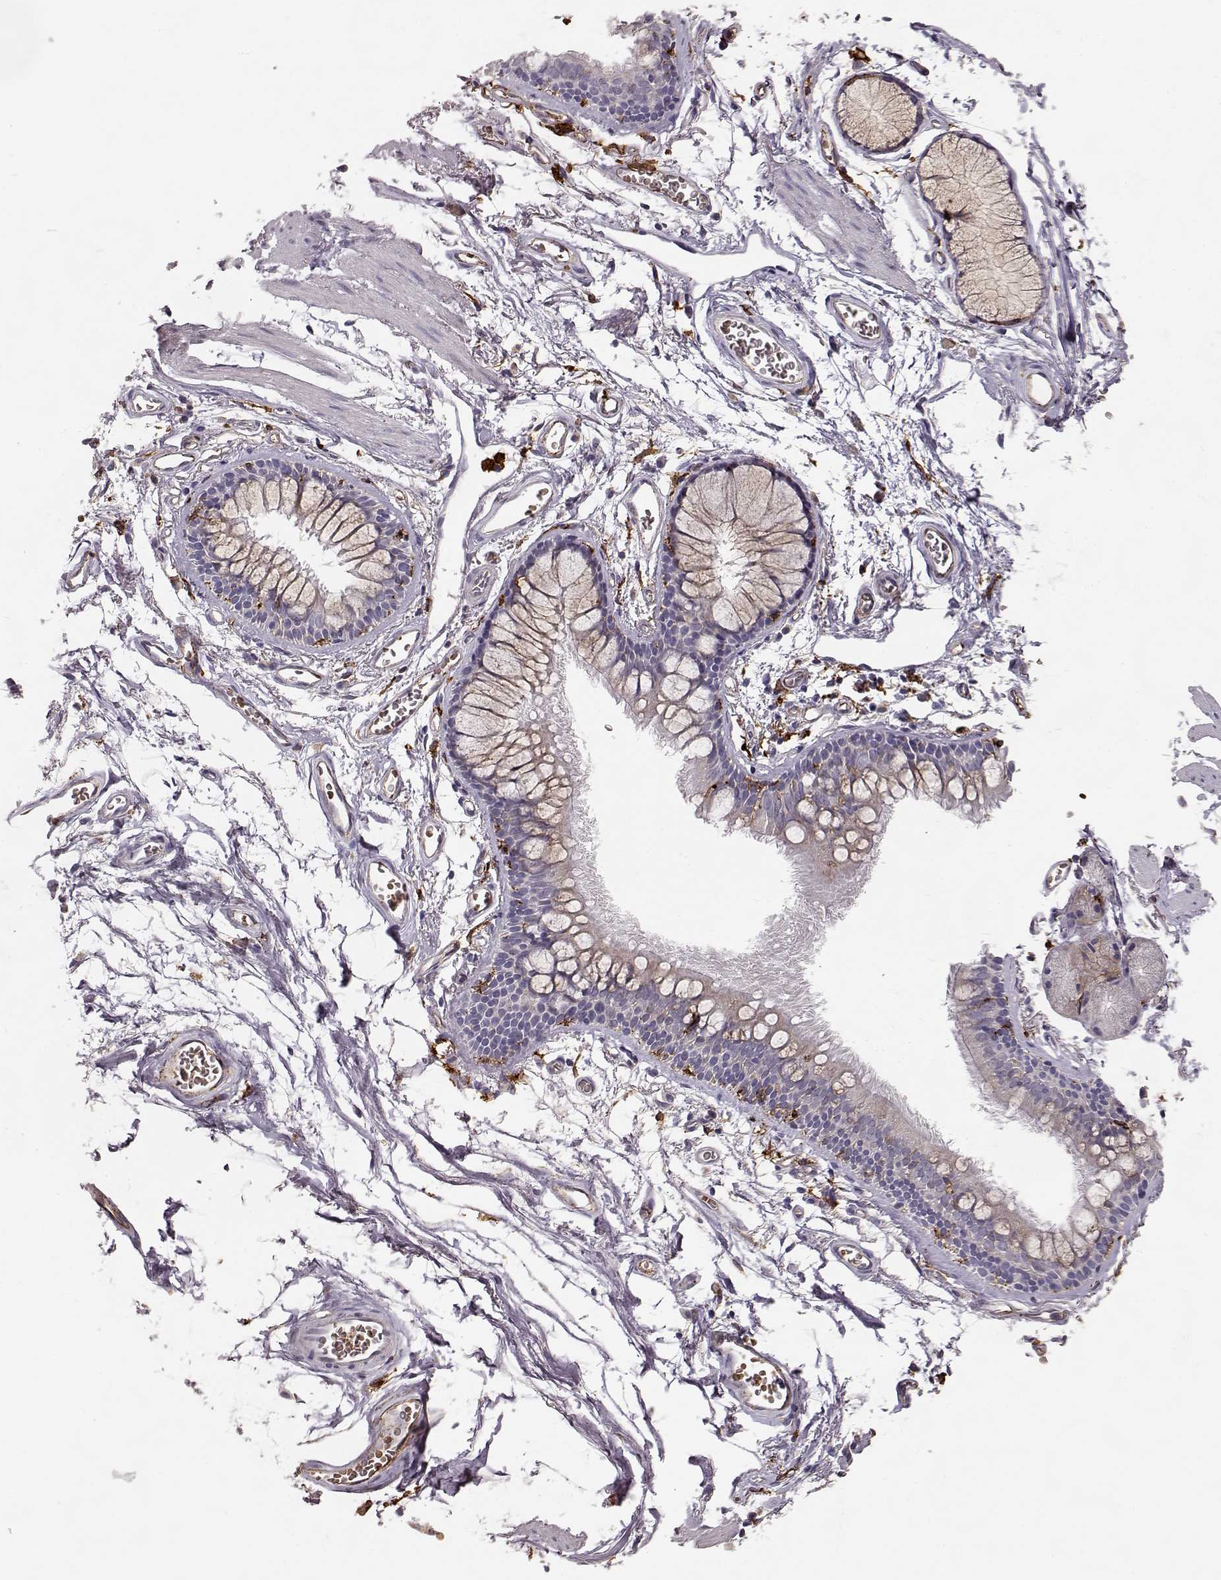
{"staining": {"intensity": "negative", "quantity": "none", "location": "none"}, "tissue": "adipose tissue", "cell_type": "Adipocytes", "image_type": "normal", "snomed": [{"axis": "morphology", "description": "Normal tissue, NOS"}, {"axis": "topography", "description": "Cartilage tissue"}, {"axis": "topography", "description": "Bronchus"}], "caption": "High magnification brightfield microscopy of unremarkable adipose tissue stained with DAB (brown) and counterstained with hematoxylin (blue): adipocytes show no significant expression.", "gene": "CCNF", "patient": {"sex": "female", "age": 79}}